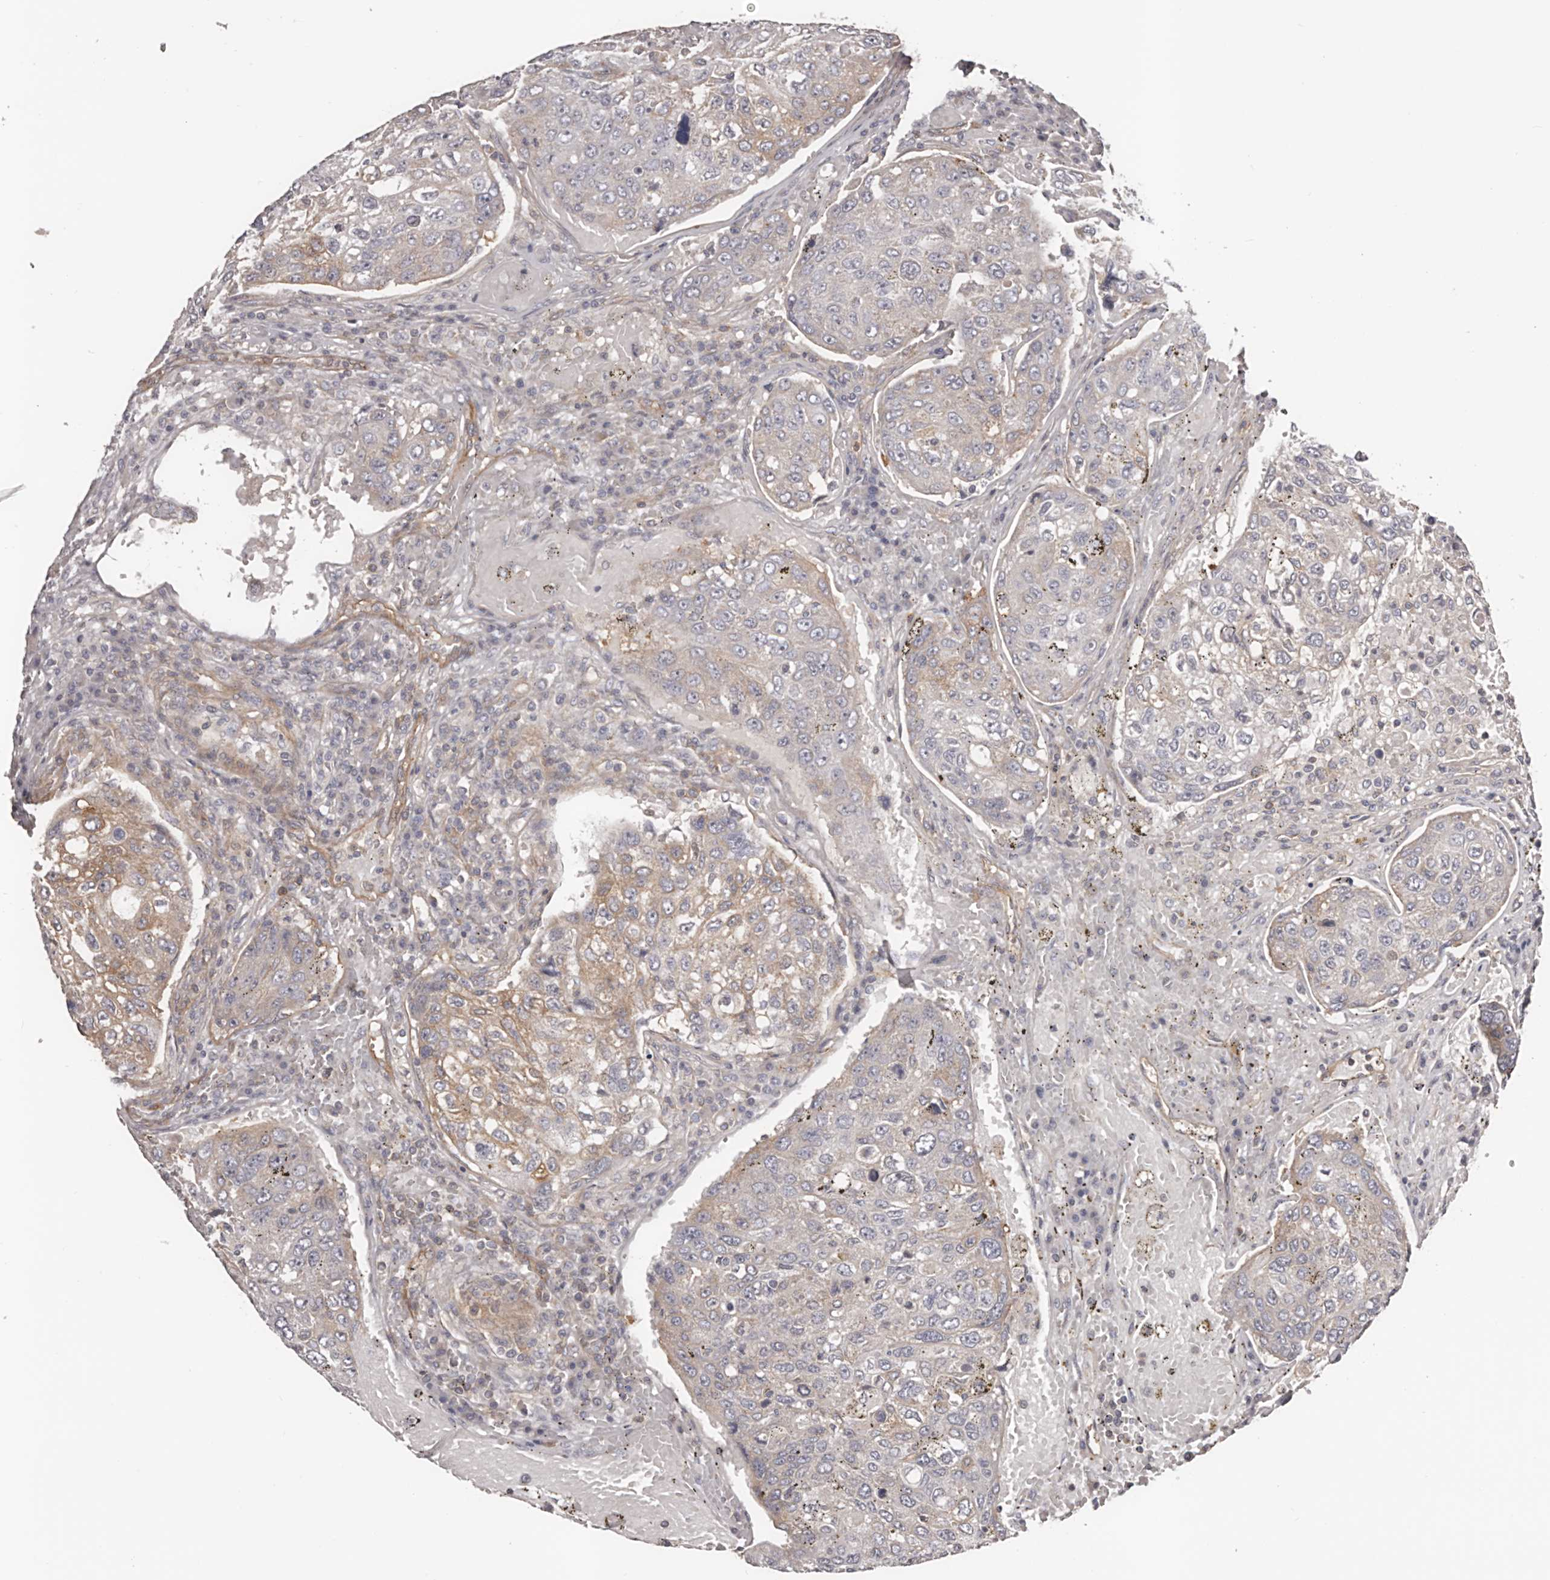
{"staining": {"intensity": "weak", "quantity": "<25%", "location": "cytoplasmic/membranous"}, "tissue": "urothelial cancer", "cell_type": "Tumor cells", "image_type": "cancer", "snomed": [{"axis": "morphology", "description": "Urothelial carcinoma, High grade"}, {"axis": "topography", "description": "Lymph node"}, {"axis": "topography", "description": "Urinary bladder"}], "caption": "A high-resolution photomicrograph shows immunohistochemistry staining of high-grade urothelial carcinoma, which displays no significant expression in tumor cells.", "gene": "DMRT2", "patient": {"sex": "male", "age": 51}}